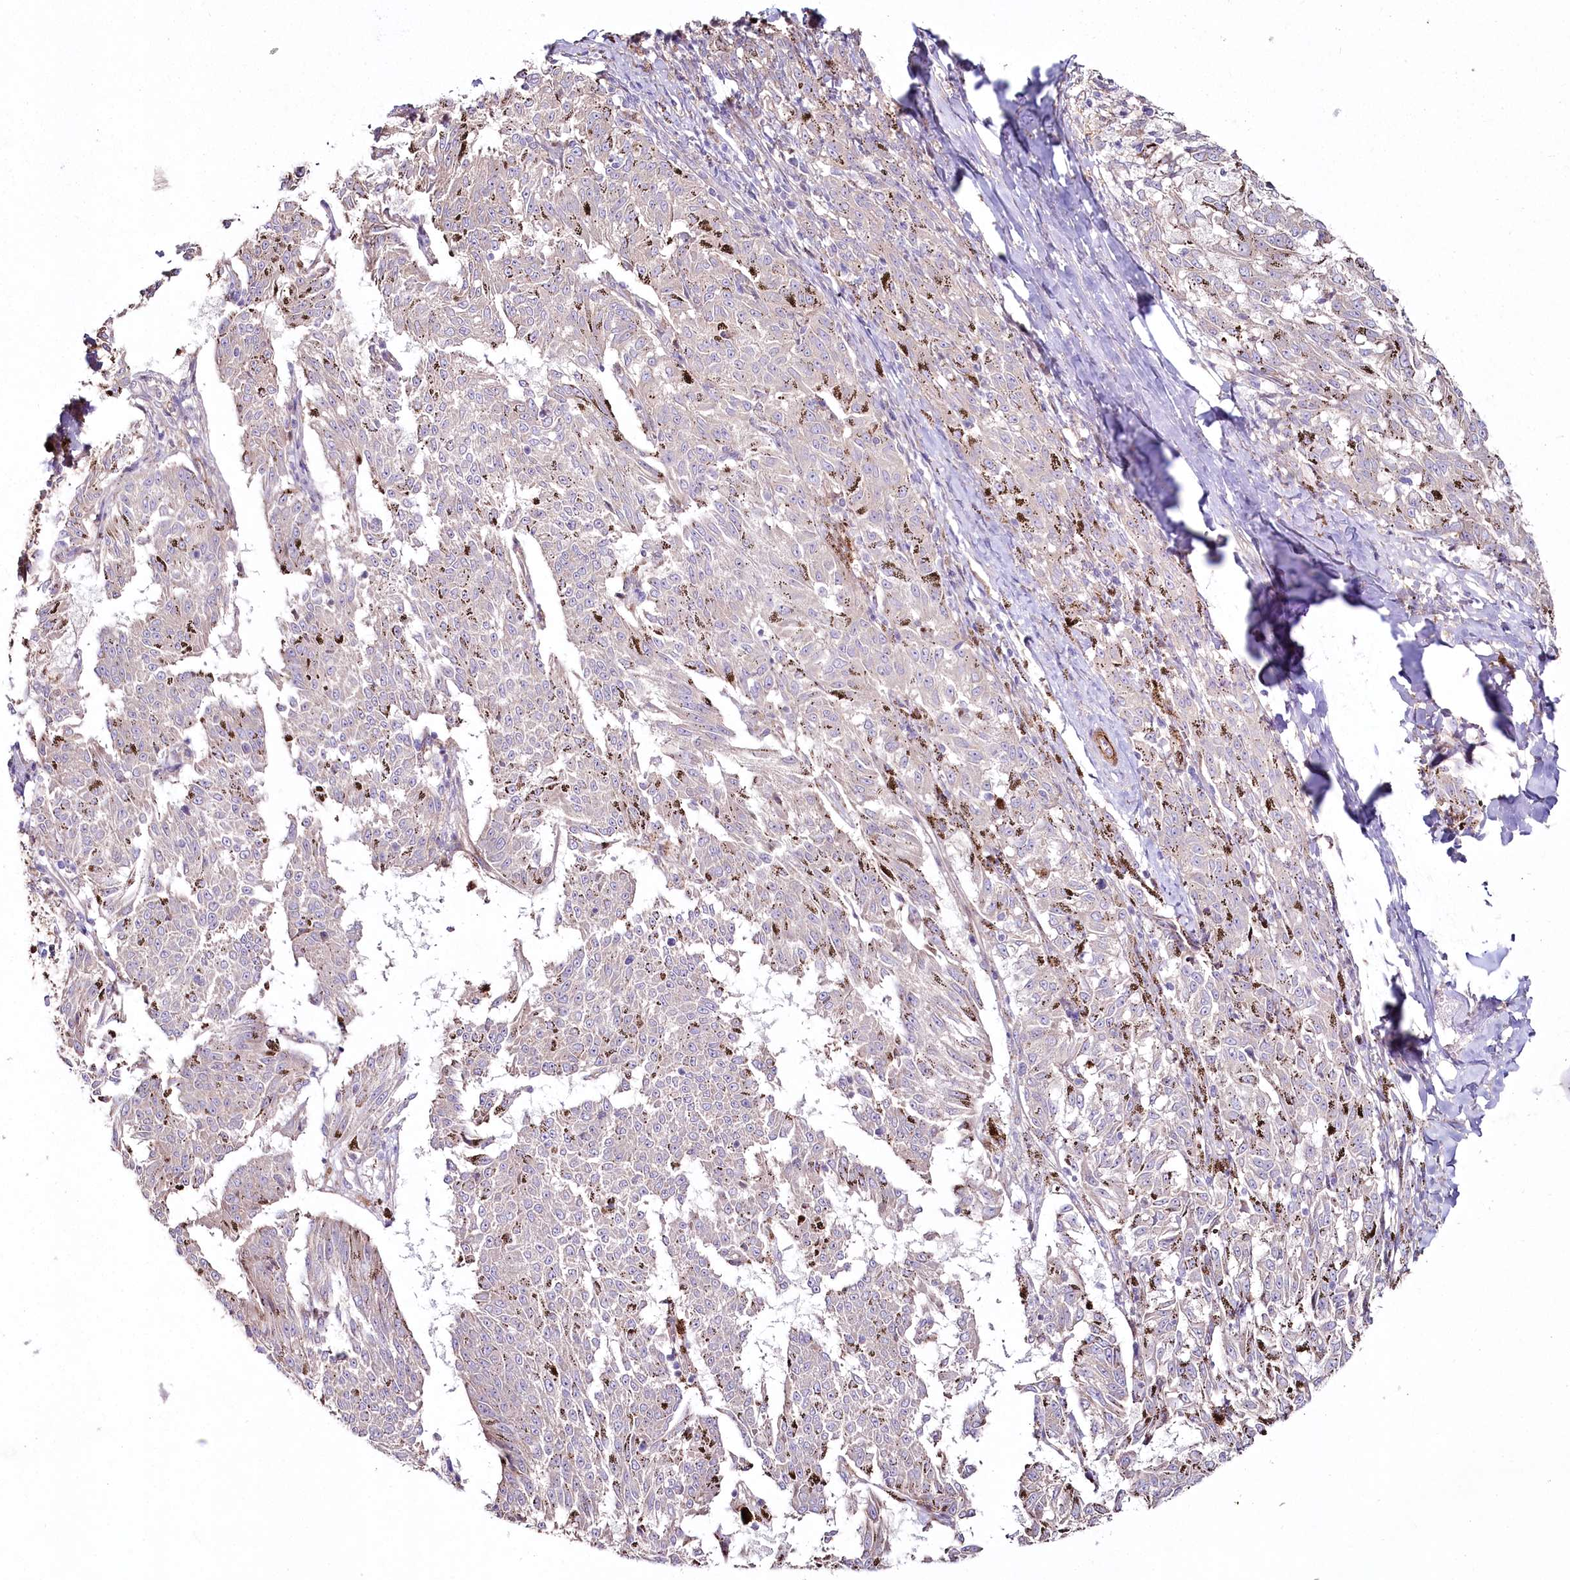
{"staining": {"intensity": "negative", "quantity": "none", "location": "none"}, "tissue": "melanoma", "cell_type": "Tumor cells", "image_type": "cancer", "snomed": [{"axis": "morphology", "description": "Malignant melanoma, NOS"}, {"axis": "topography", "description": "Skin"}], "caption": "High power microscopy photomicrograph of an immunohistochemistry image of melanoma, revealing no significant positivity in tumor cells.", "gene": "SUMF1", "patient": {"sex": "female", "age": 72}}